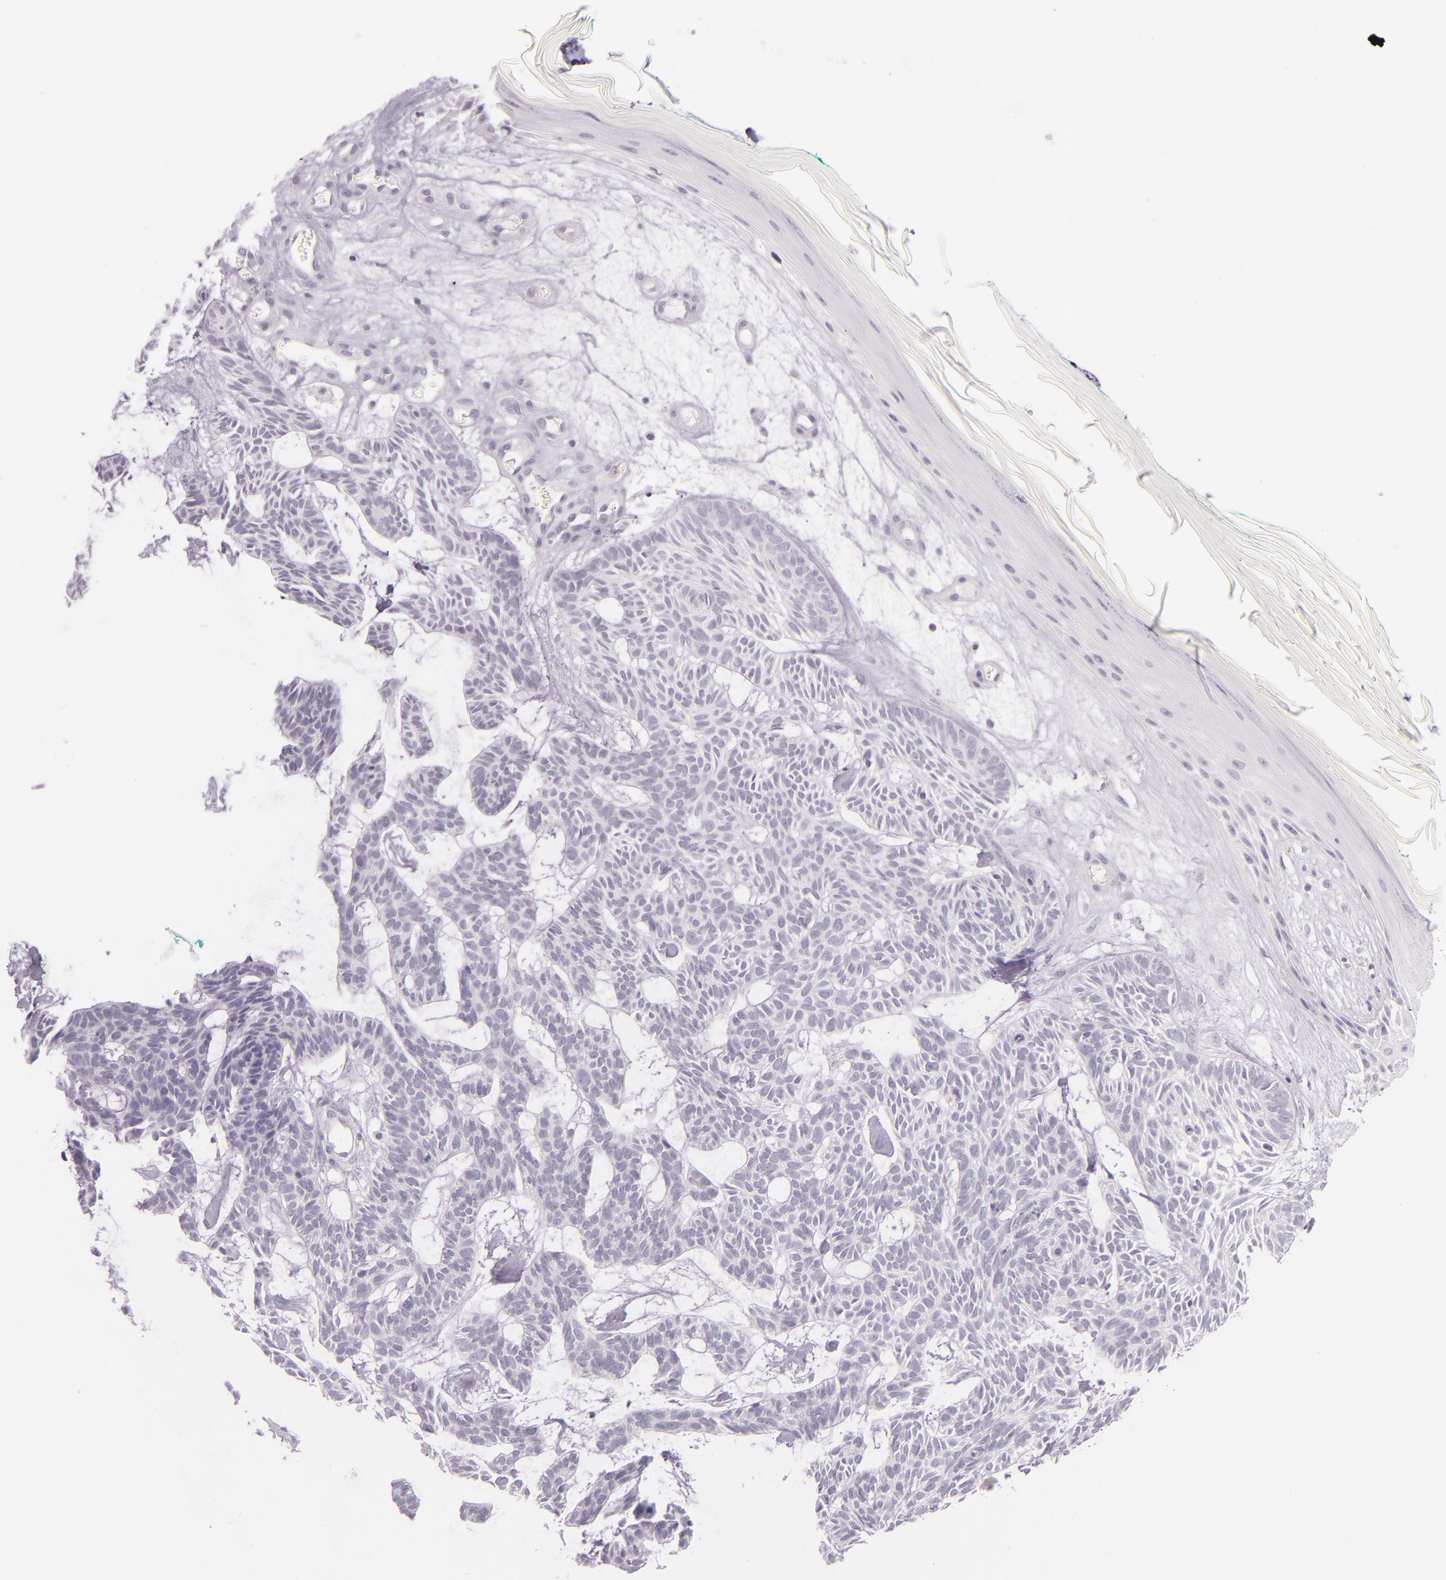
{"staining": {"intensity": "negative", "quantity": "none", "location": "none"}, "tissue": "skin cancer", "cell_type": "Tumor cells", "image_type": "cancer", "snomed": [{"axis": "morphology", "description": "Basal cell carcinoma"}, {"axis": "topography", "description": "Skin"}], "caption": "Tumor cells show no significant protein expression in skin cancer (basal cell carcinoma).", "gene": "CBS", "patient": {"sex": "male", "age": 75}}